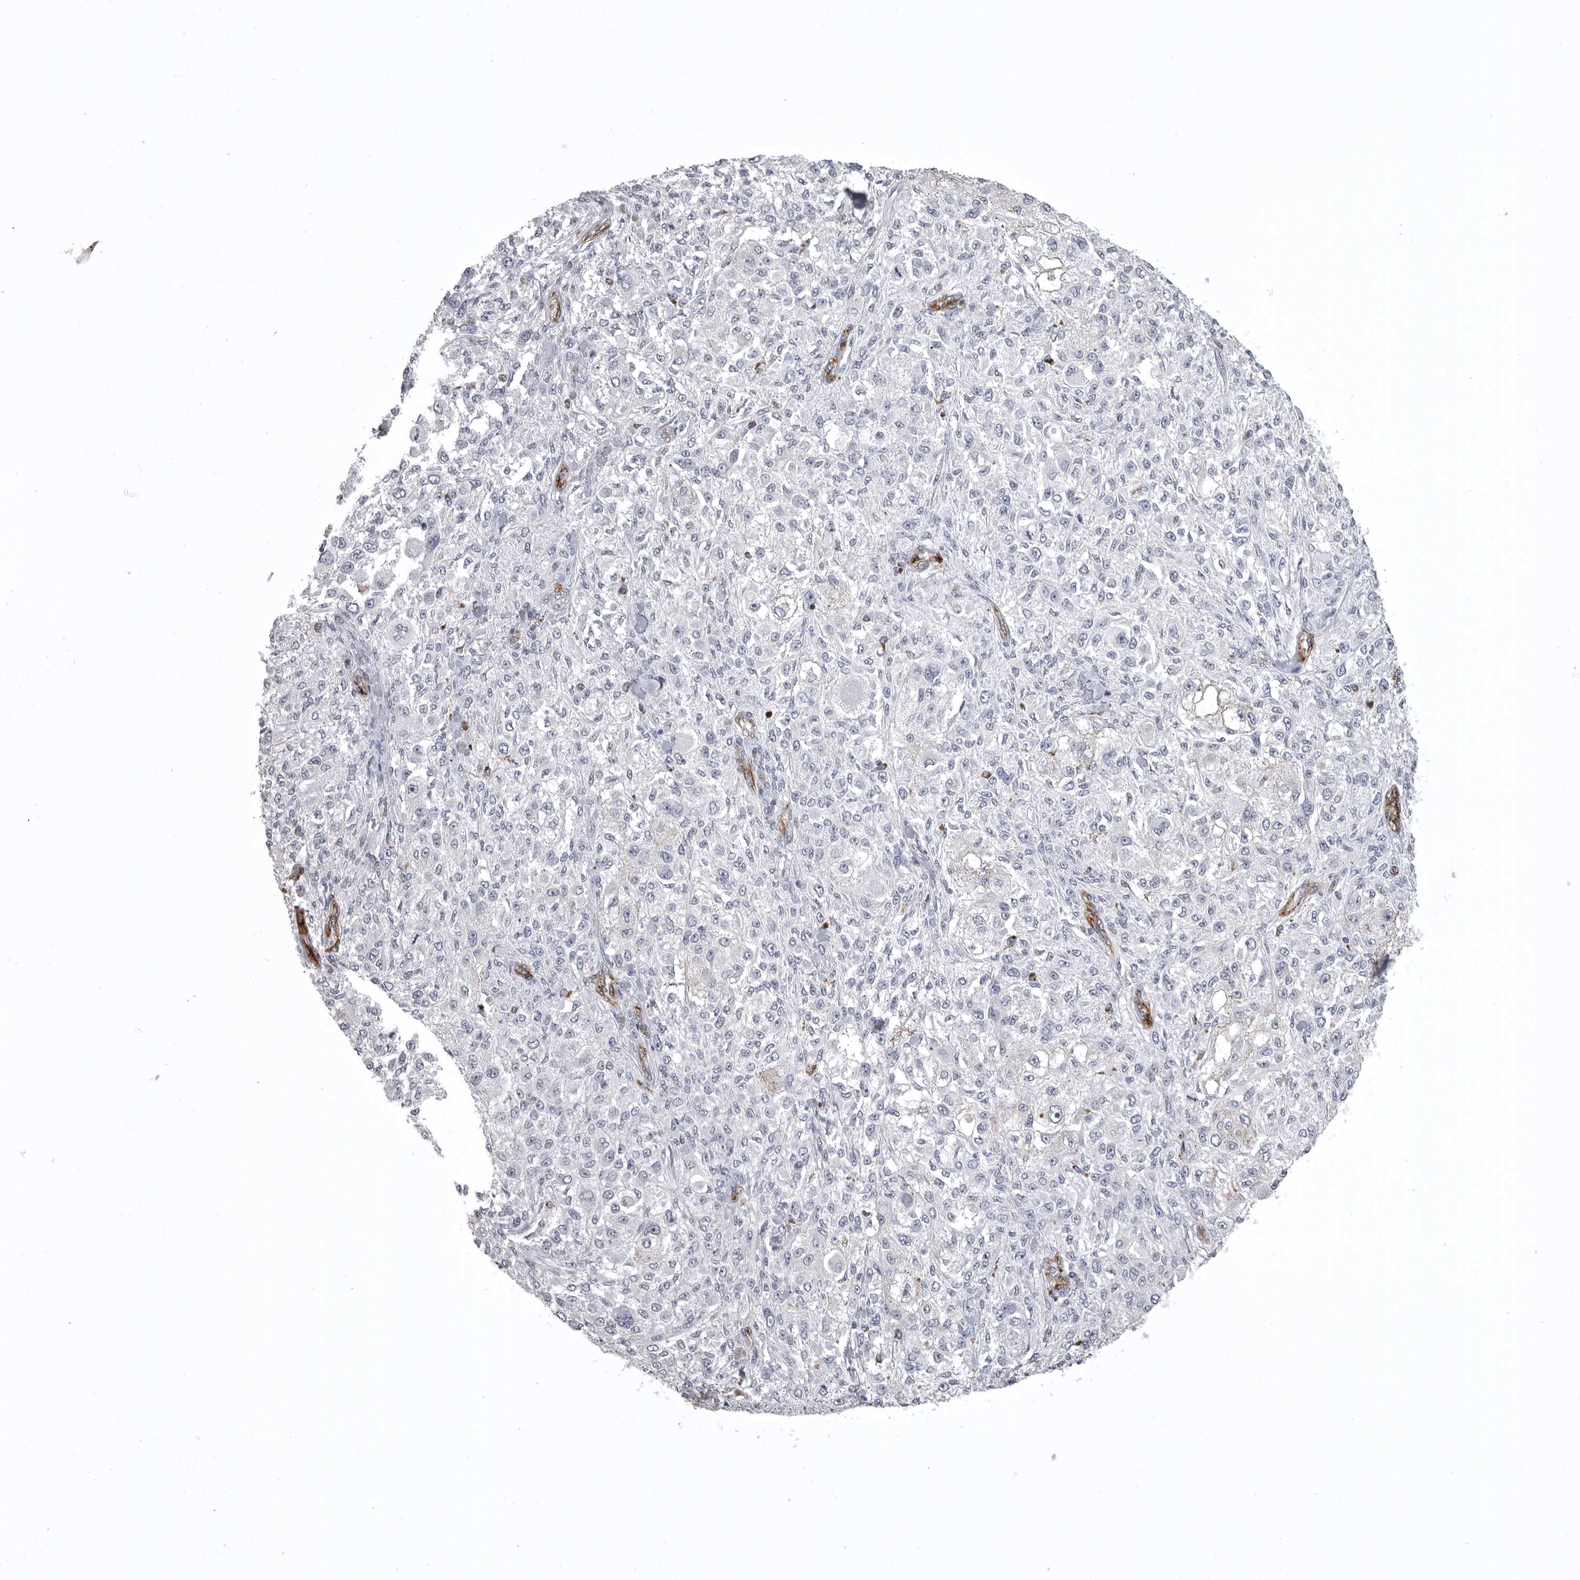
{"staining": {"intensity": "negative", "quantity": "none", "location": "none"}, "tissue": "melanoma", "cell_type": "Tumor cells", "image_type": "cancer", "snomed": [{"axis": "morphology", "description": "Necrosis, NOS"}, {"axis": "morphology", "description": "Malignant melanoma, NOS"}, {"axis": "topography", "description": "Skin"}], "caption": "Melanoma was stained to show a protein in brown. There is no significant staining in tumor cells. (Brightfield microscopy of DAB (3,3'-diaminobenzidine) immunohistochemistry at high magnification).", "gene": "AOC3", "patient": {"sex": "female", "age": 87}}